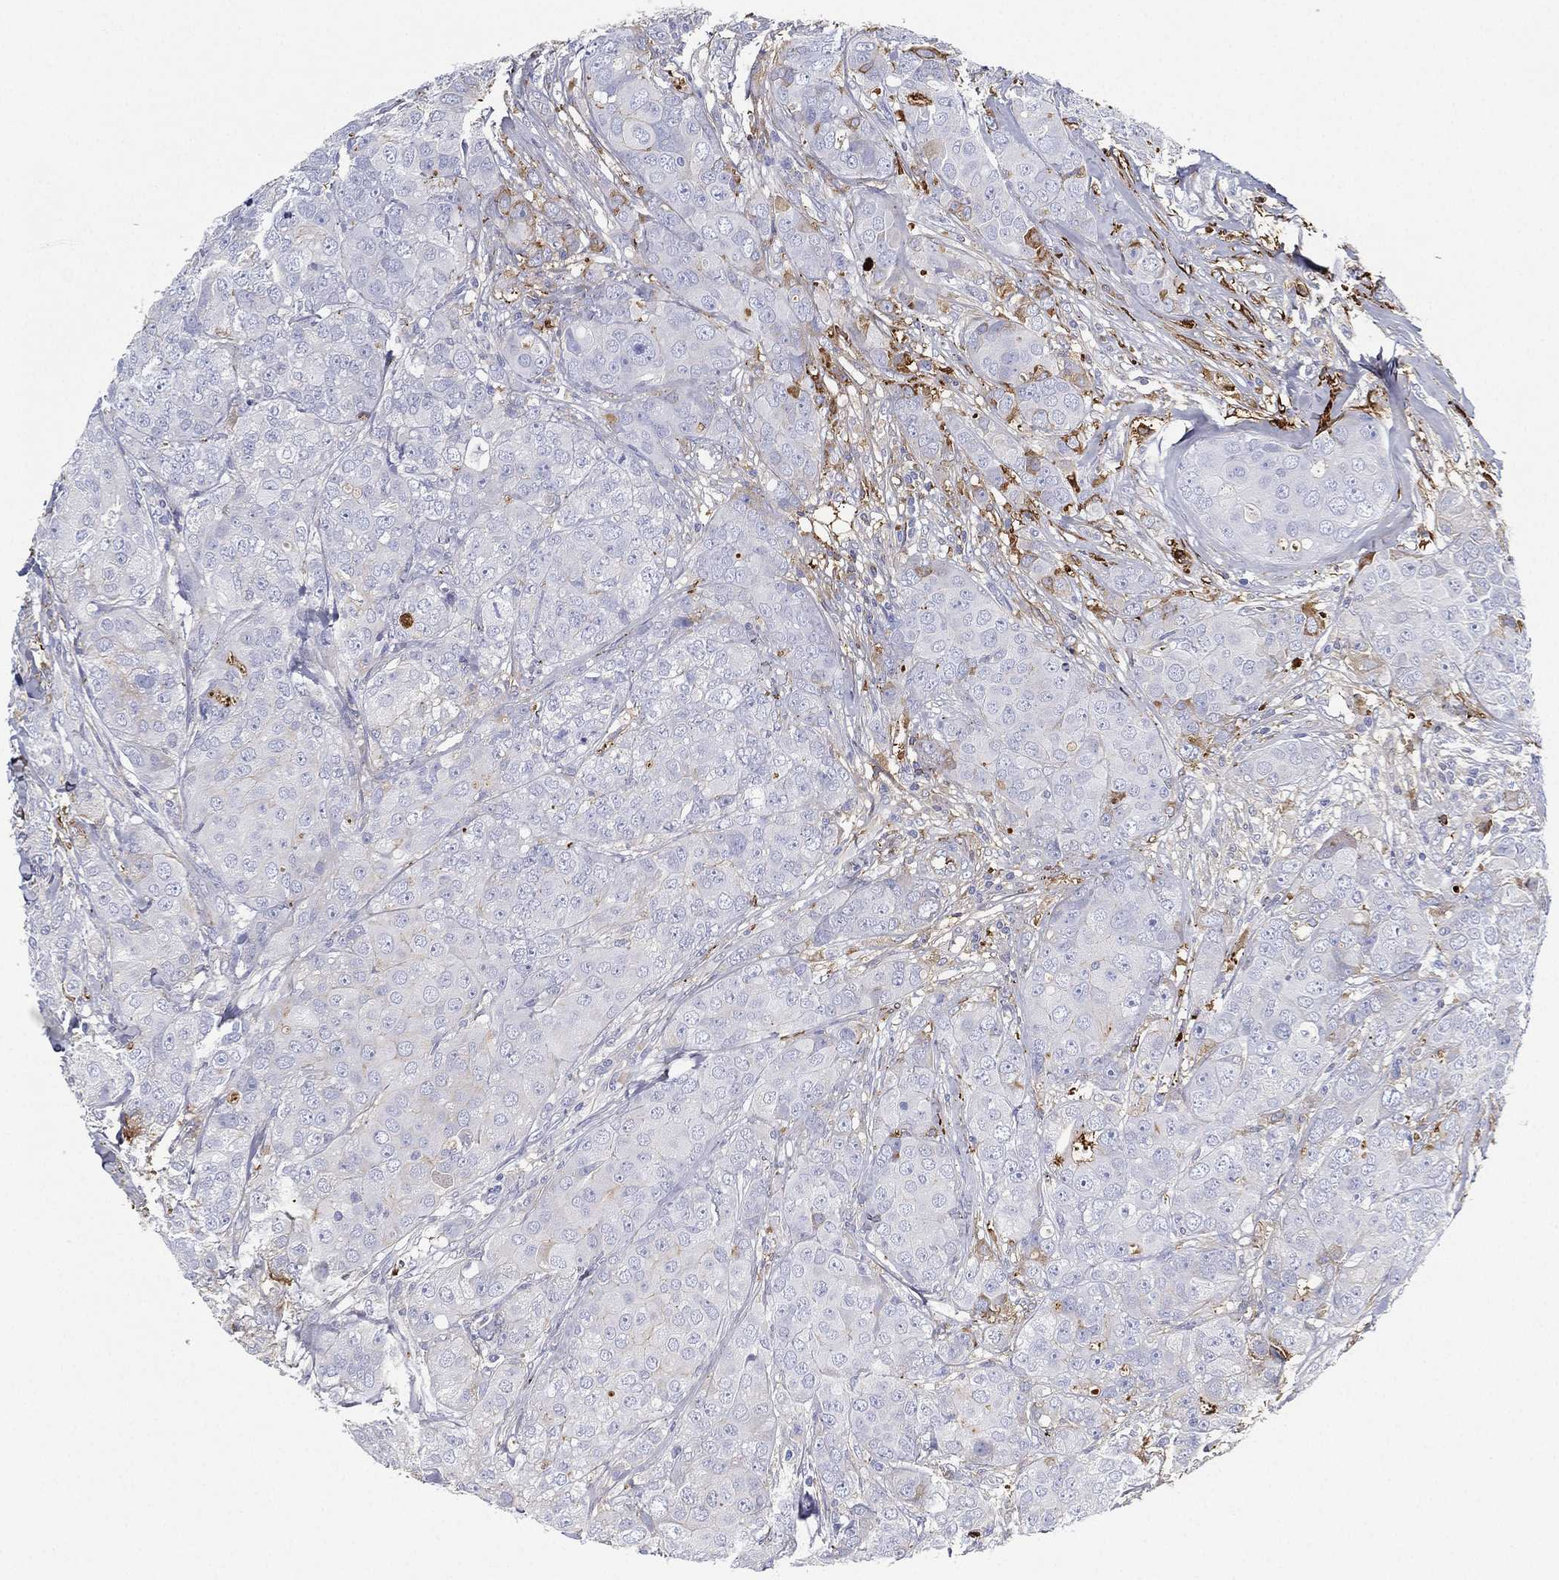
{"staining": {"intensity": "moderate", "quantity": "<25%", "location": "cytoplasmic/membranous"}, "tissue": "breast cancer", "cell_type": "Tumor cells", "image_type": "cancer", "snomed": [{"axis": "morphology", "description": "Duct carcinoma"}, {"axis": "topography", "description": "Breast"}], "caption": "High-magnification brightfield microscopy of breast cancer stained with DAB (brown) and counterstained with hematoxylin (blue). tumor cells exhibit moderate cytoplasmic/membranous expression is identified in about<25% of cells. (DAB IHC with brightfield microscopy, high magnification).", "gene": "IFNB1", "patient": {"sex": "female", "age": 43}}